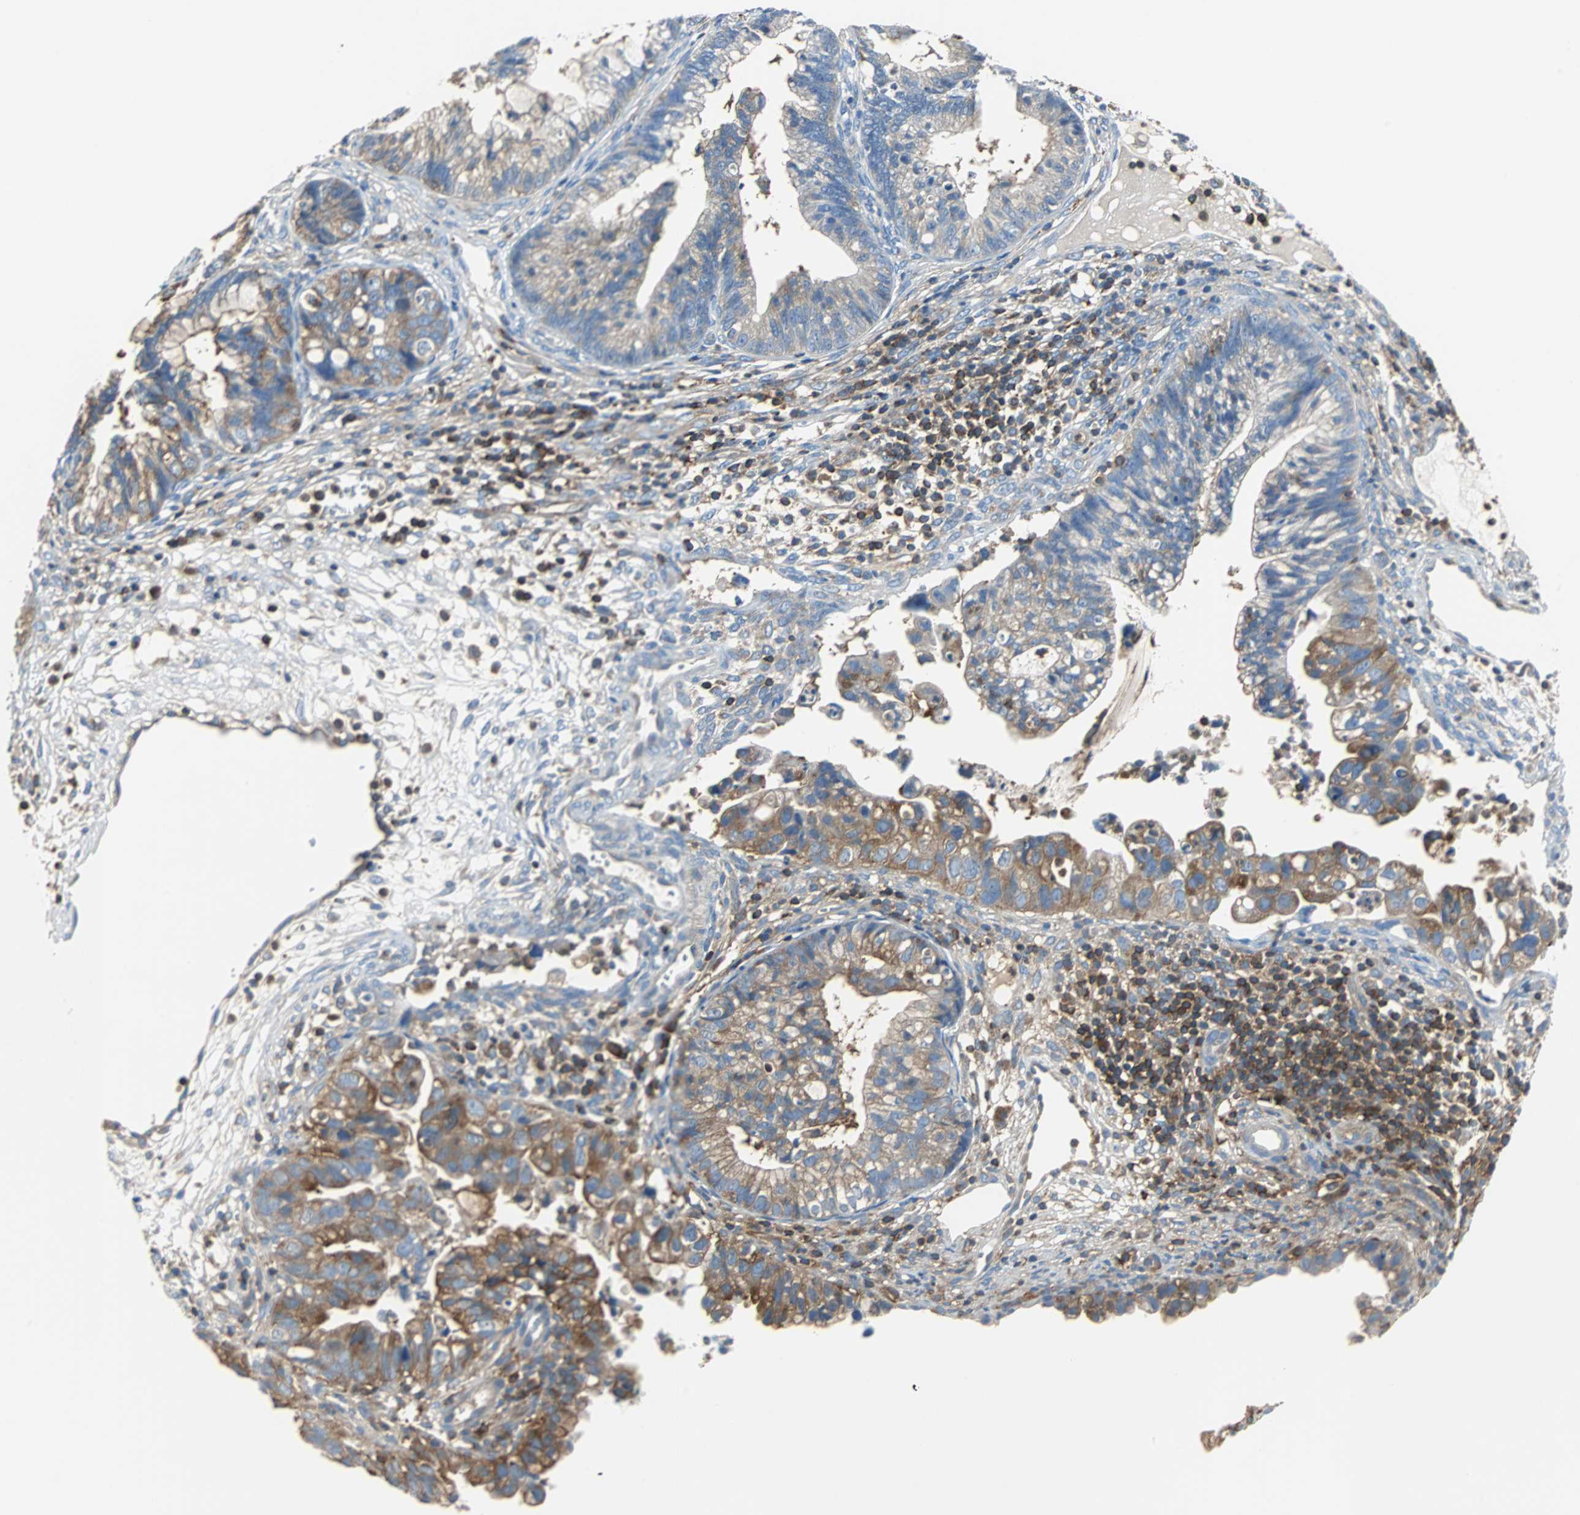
{"staining": {"intensity": "moderate", "quantity": "25%-75%", "location": "cytoplasmic/membranous"}, "tissue": "cervical cancer", "cell_type": "Tumor cells", "image_type": "cancer", "snomed": [{"axis": "morphology", "description": "Adenocarcinoma, NOS"}, {"axis": "topography", "description": "Cervix"}], "caption": "Tumor cells show medium levels of moderate cytoplasmic/membranous positivity in approximately 25%-75% of cells in human cervical cancer.", "gene": "TSC22D4", "patient": {"sex": "female", "age": 44}}